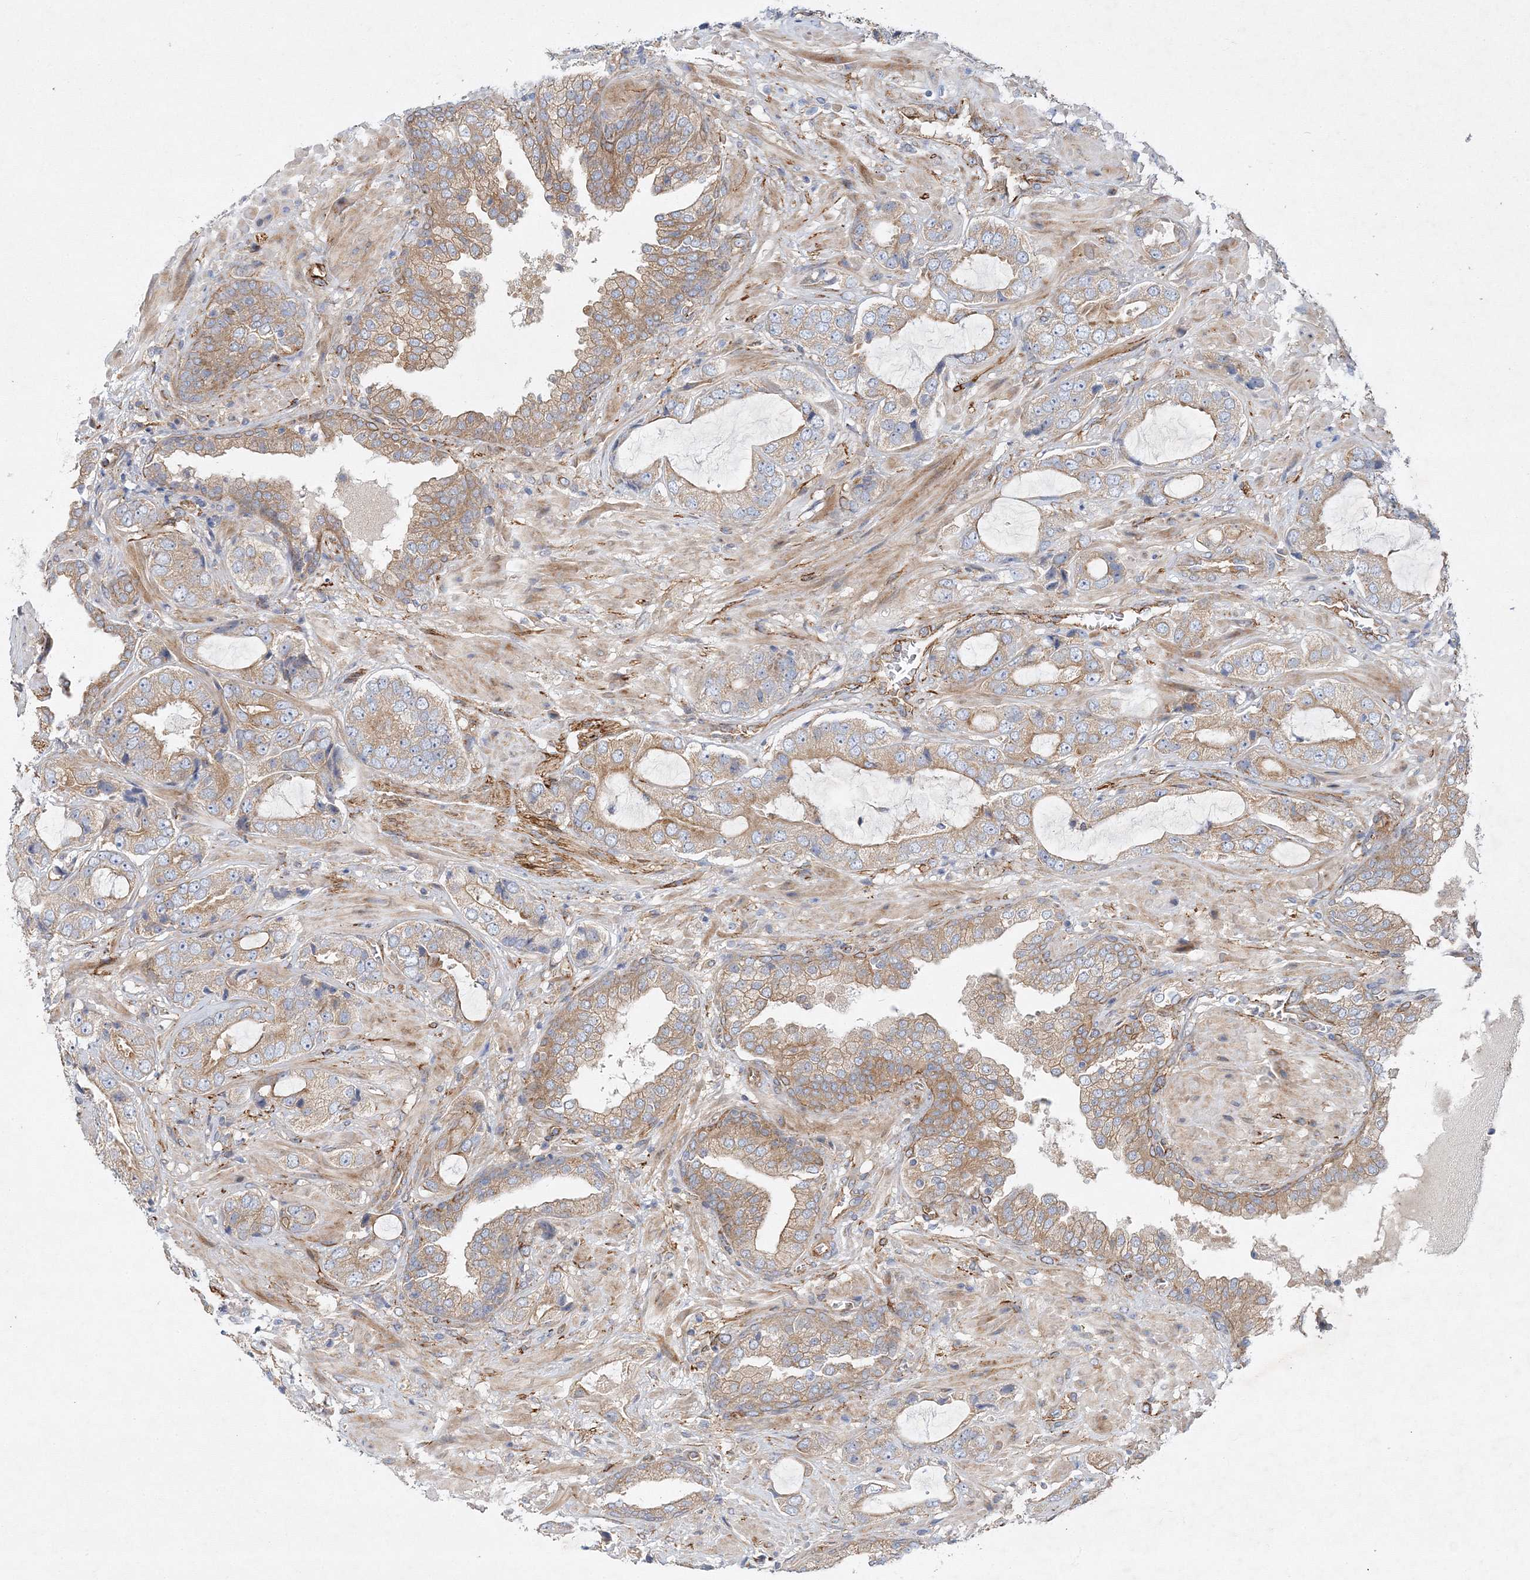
{"staining": {"intensity": "moderate", "quantity": "25%-75%", "location": "cytoplasmic/membranous"}, "tissue": "prostate cancer", "cell_type": "Tumor cells", "image_type": "cancer", "snomed": [{"axis": "morphology", "description": "Normal tissue, NOS"}, {"axis": "morphology", "description": "Adenocarcinoma, High grade"}, {"axis": "topography", "description": "Prostate"}, {"axis": "topography", "description": "Peripheral nerve tissue"}], "caption": "Moderate cytoplasmic/membranous staining for a protein is present in about 25%-75% of tumor cells of high-grade adenocarcinoma (prostate) using immunohistochemistry.", "gene": "ZFYVE16", "patient": {"sex": "male", "age": 59}}